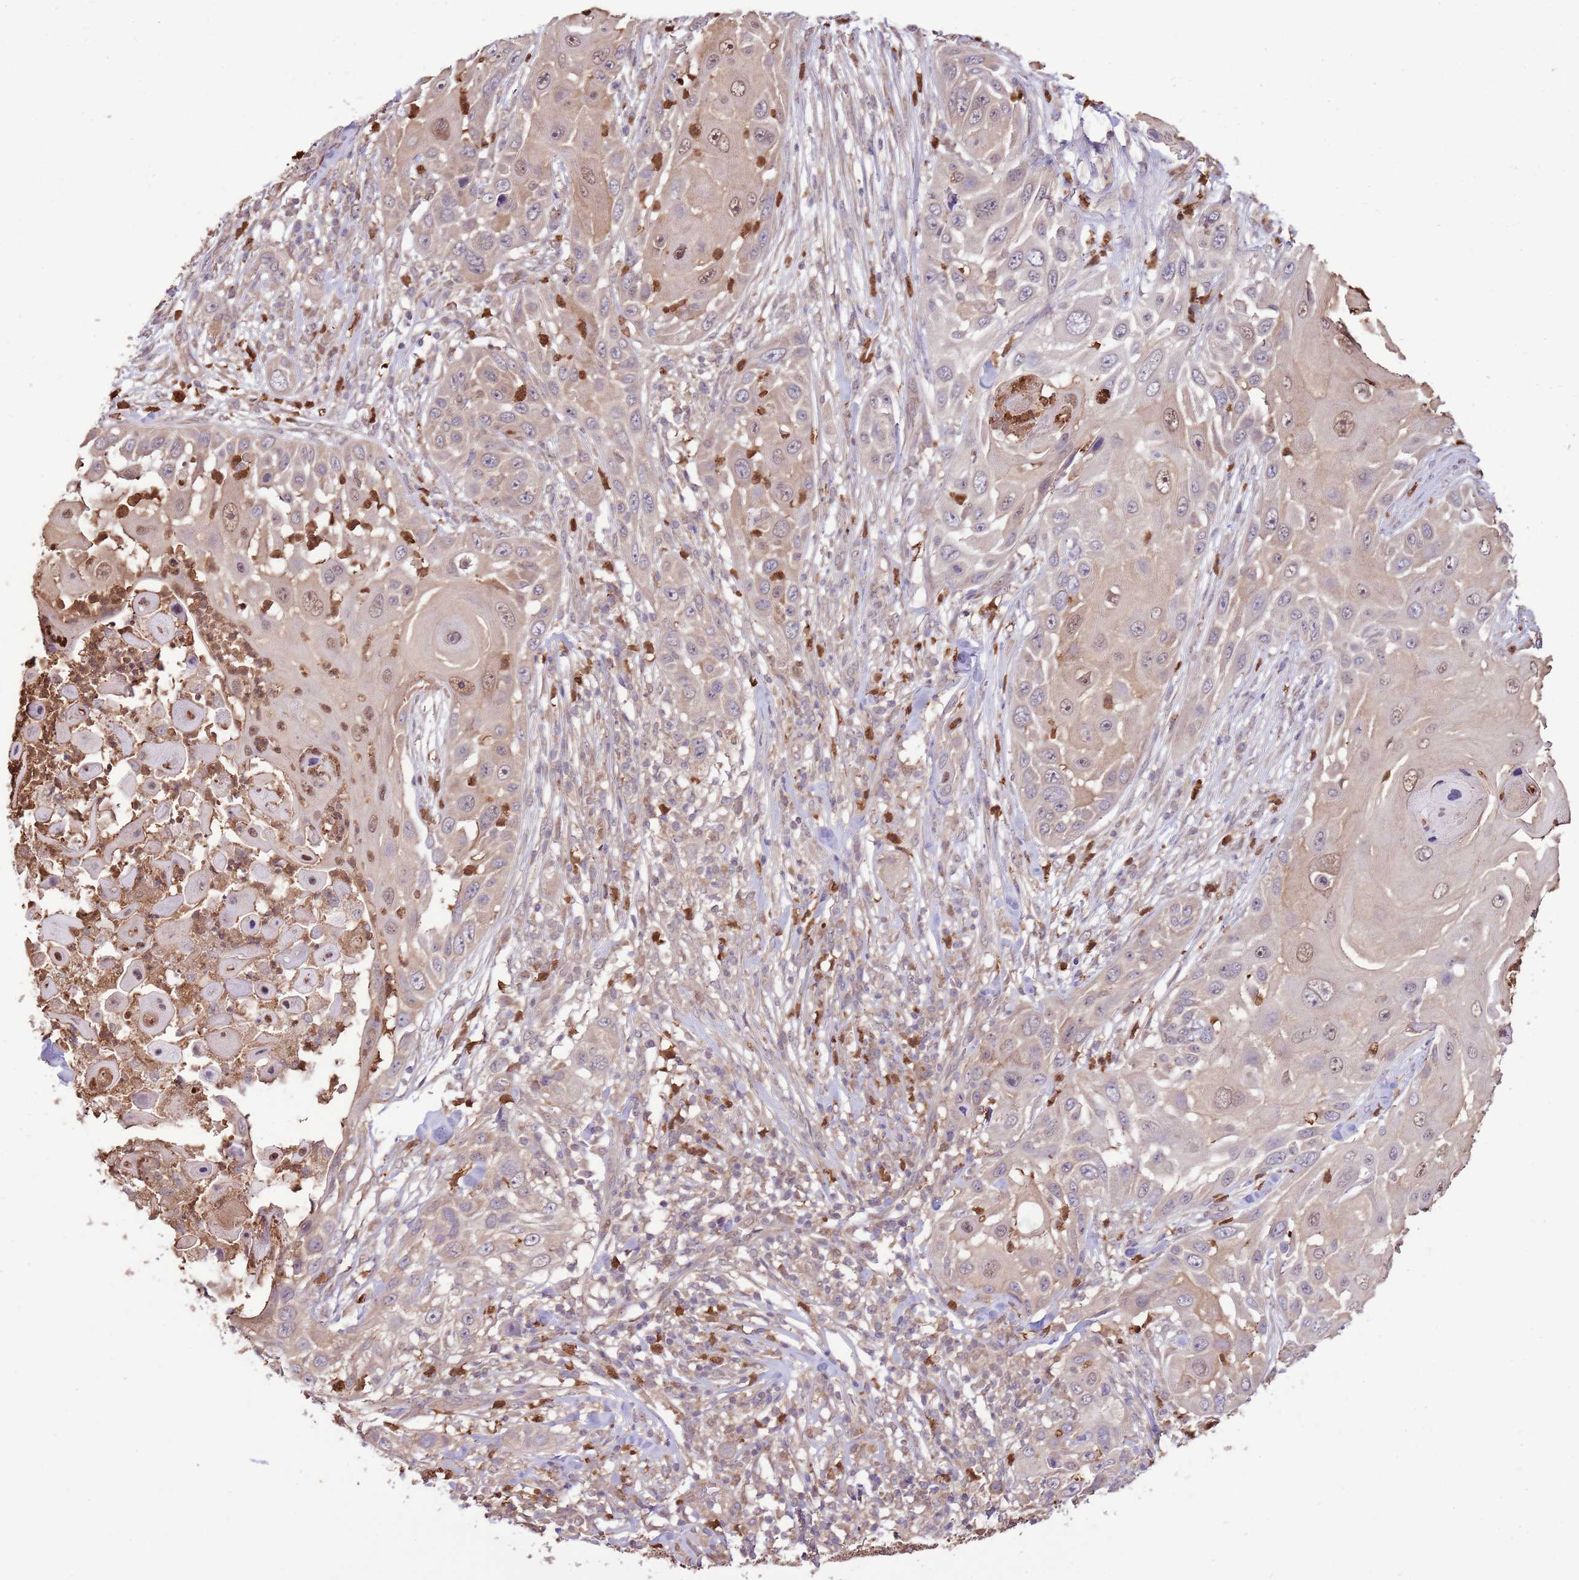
{"staining": {"intensity": "moderate", "quantity": "<25%", "location": "cytoplasmic/membranous,nuclear"}, "tissue": "skin cancer", "cell_type": "Tumor cells", "image_type": "cancer", "snomed": [{"axis": "morphology", "description": "Squamous cell carcinoma, NOS"}, {"axis": "topography", "description": "Skin"}], "caption": "The micrograph reveals staining of squamous cell carcinoma (skin), revealing moderate cytoplasmic/membranous and nuclear protein positivity (brown color) within tumor cells. (IHC, brightfield microscopy, high magnification).", "gene": "AMIGO1", "patient": {"sex": "female", "age": 44}}